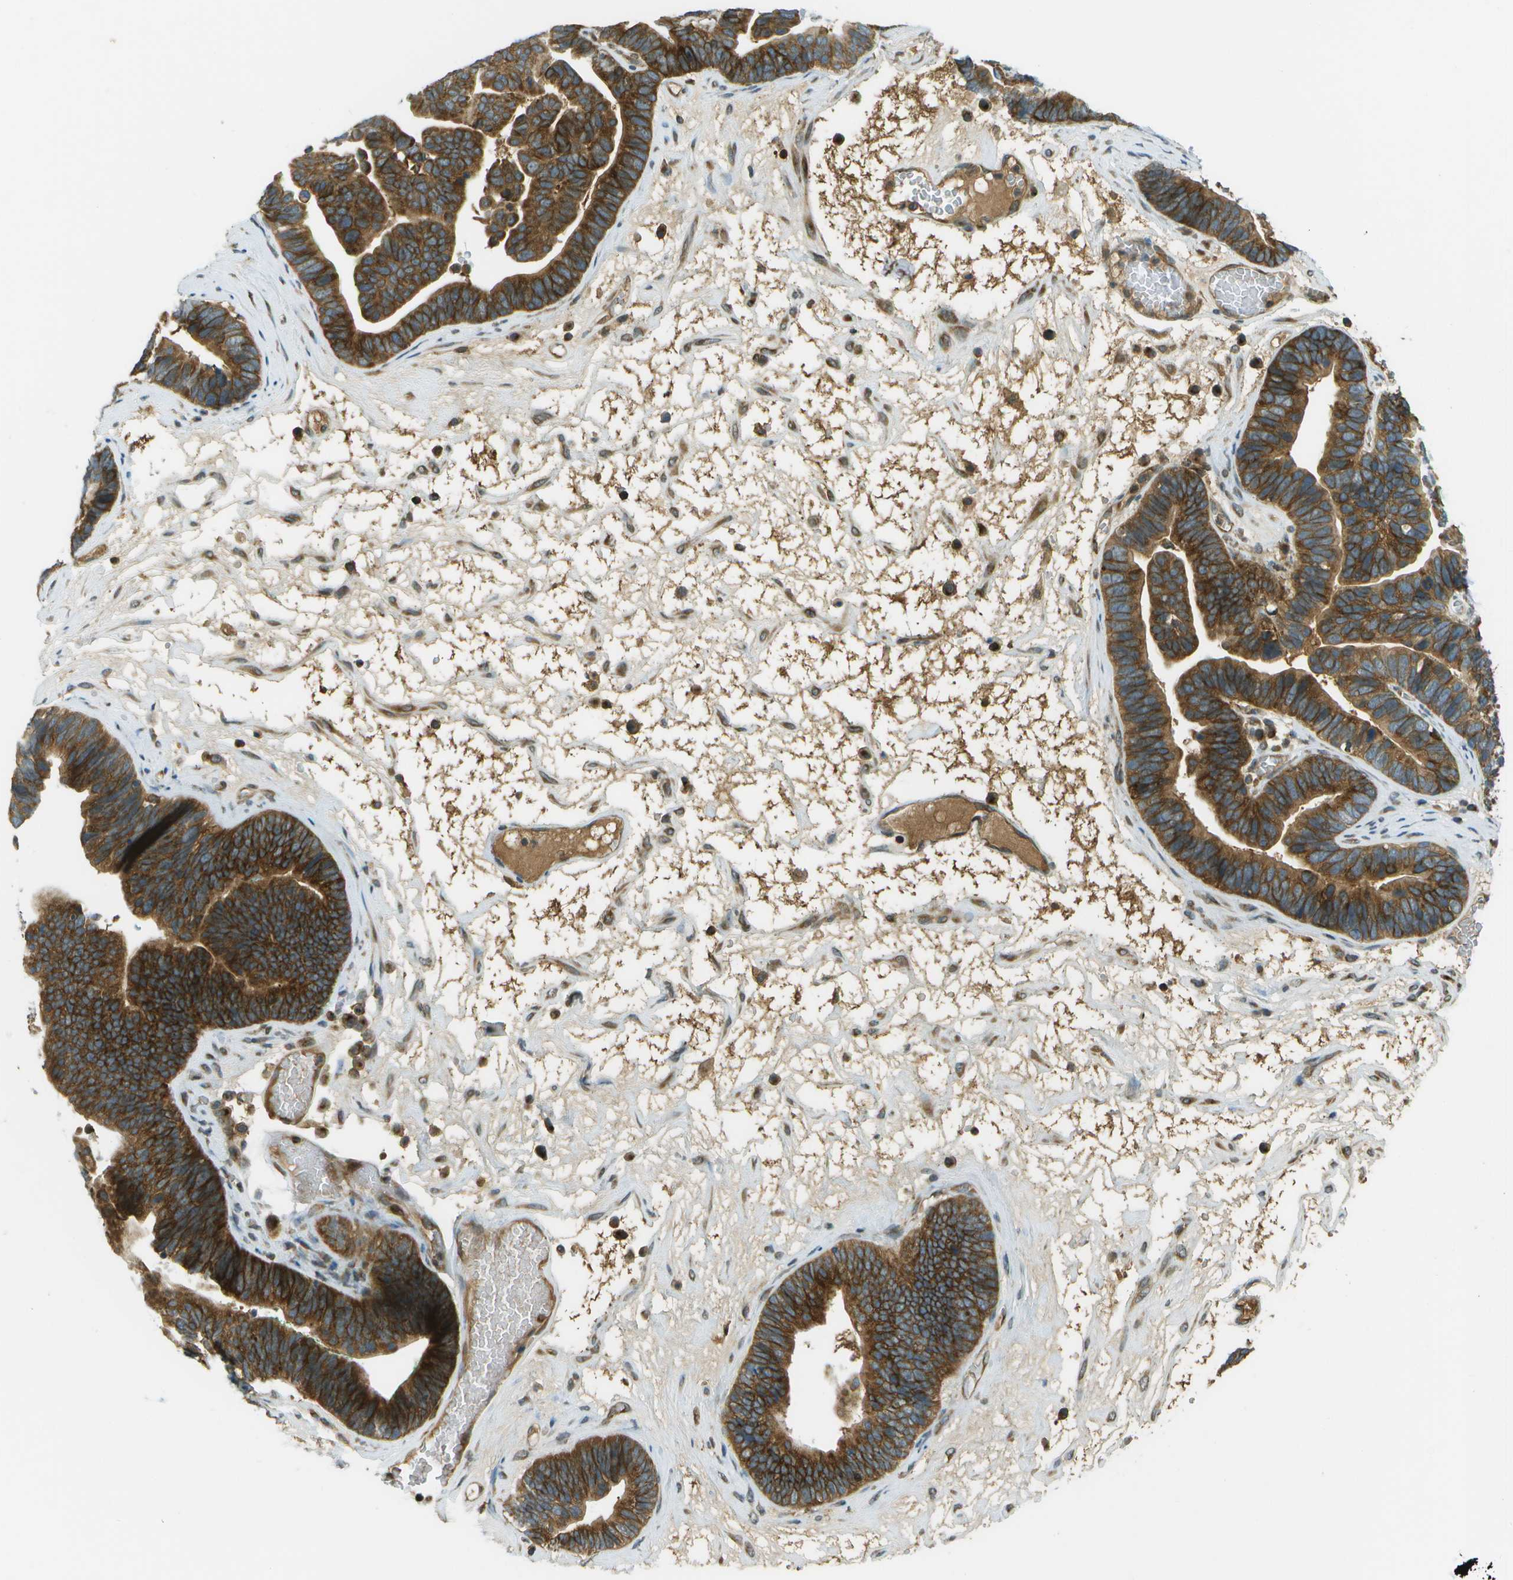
{"staining": {"intensity": "strong", "quantity": ">75%", "location": "cytoplasmic/membranous"}, "tissue": "ovarian cancer", "cell_type": "Tumor cells", "image_type": "cancer", "snomed": [{"axis": "morphology", "description": "Cystadenocarcinoma, serous, NOS"}, {"axis": "topography", "description": "Ovary"}], "caption": "This is an image of IHC staining of ovarian cancer (serous cystadenocarcinoma), which shows strong positivity in the cytoplasmic/membranous of tumor cells.", "gene": "TMTC1", "patient": {"sex": "female", "age": 56}}